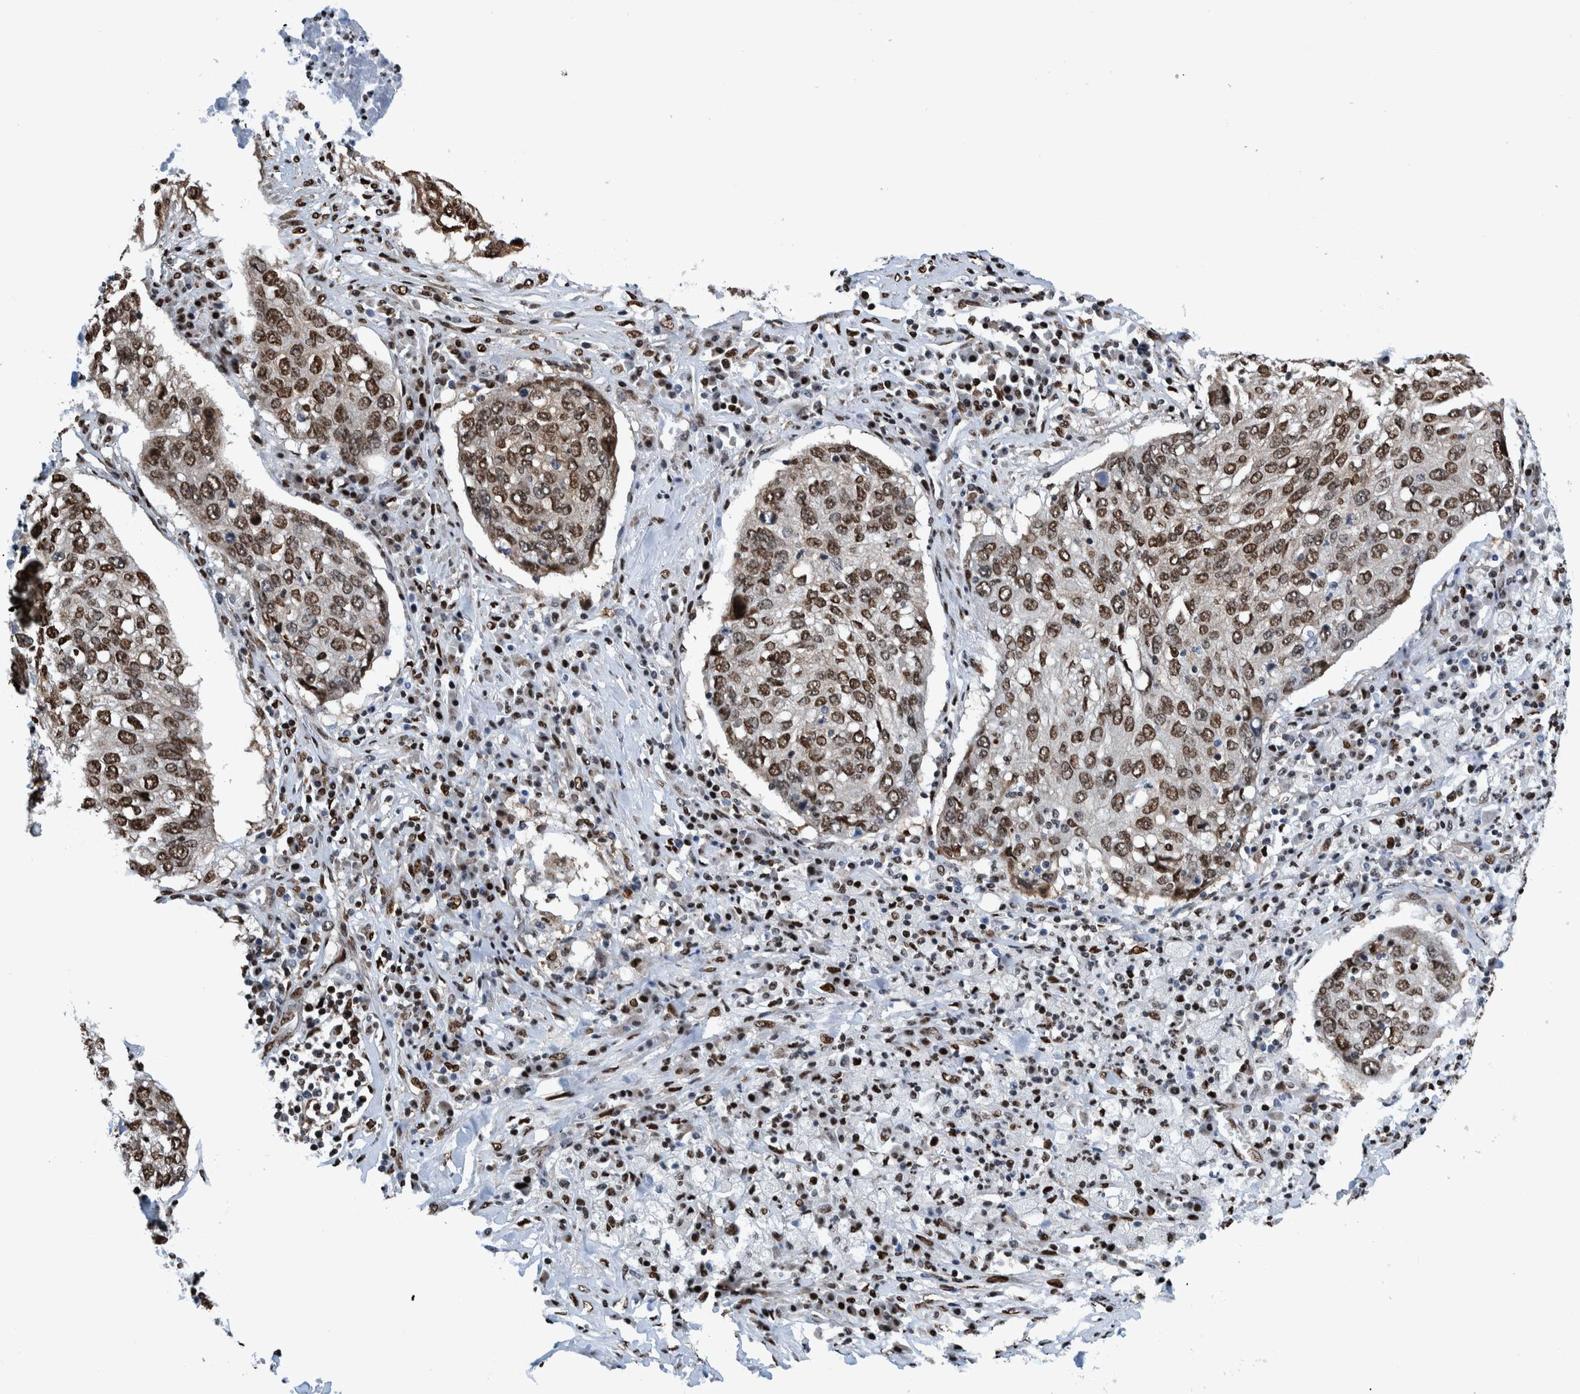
{"staining": {"intensity": "strong", "quantity": ">75%", "location": "nuclear"}, "tissue": "lung cancer", "cell_type": "Tumor cells", "image_type": "cancer", "snomed": [{"axis": "morphology", "description": "Squamous cell carcinoma, NOS"}, {"axis": "topography", "description": "Lung"}], "caption": "This is a micrograph of immunohistochemistry staining of lung cancer (squamous cell carcinoma), which shows strong staining in the nuclear of tumor cells.", "gene": "HEATR9", "patient": {"sex": "female", "age": 63}}